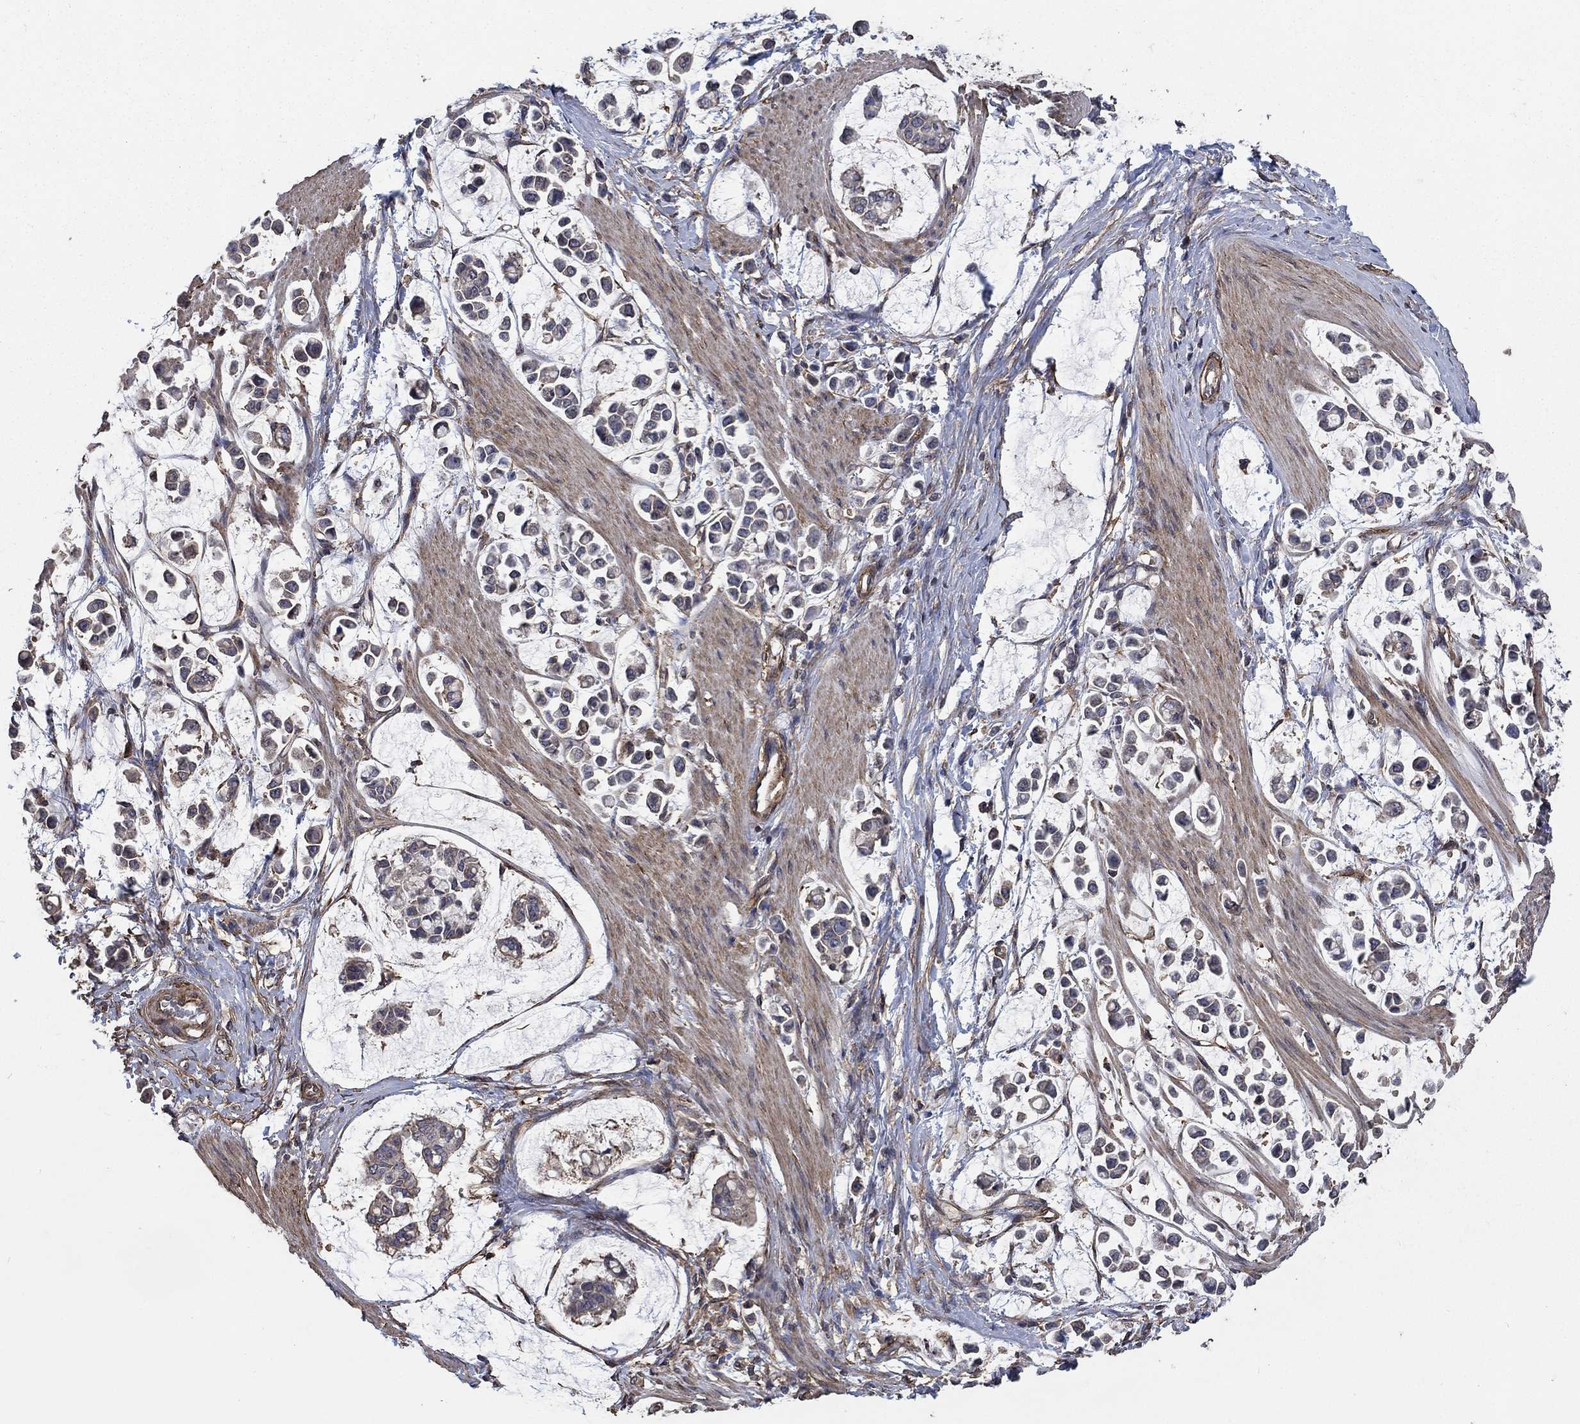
{"staining": {"intensity": "negative", "quantity": "none", "location": "none"}, "tissue": "stomach cancer", "cell_type": "Tumor cells", "image_type": "cancer", "snomed": [{"axis": "morphology", "description": "Adenocarcinoma, NOS"}, {"axis": "topography", "description": "Stomach"}], "caption": "Image shows no protein positivity in tumor cells of adenocarcinoma (stomach) tissue.", "gene": "PDE3A", "patient": {"sex": "male", "age": 82}}